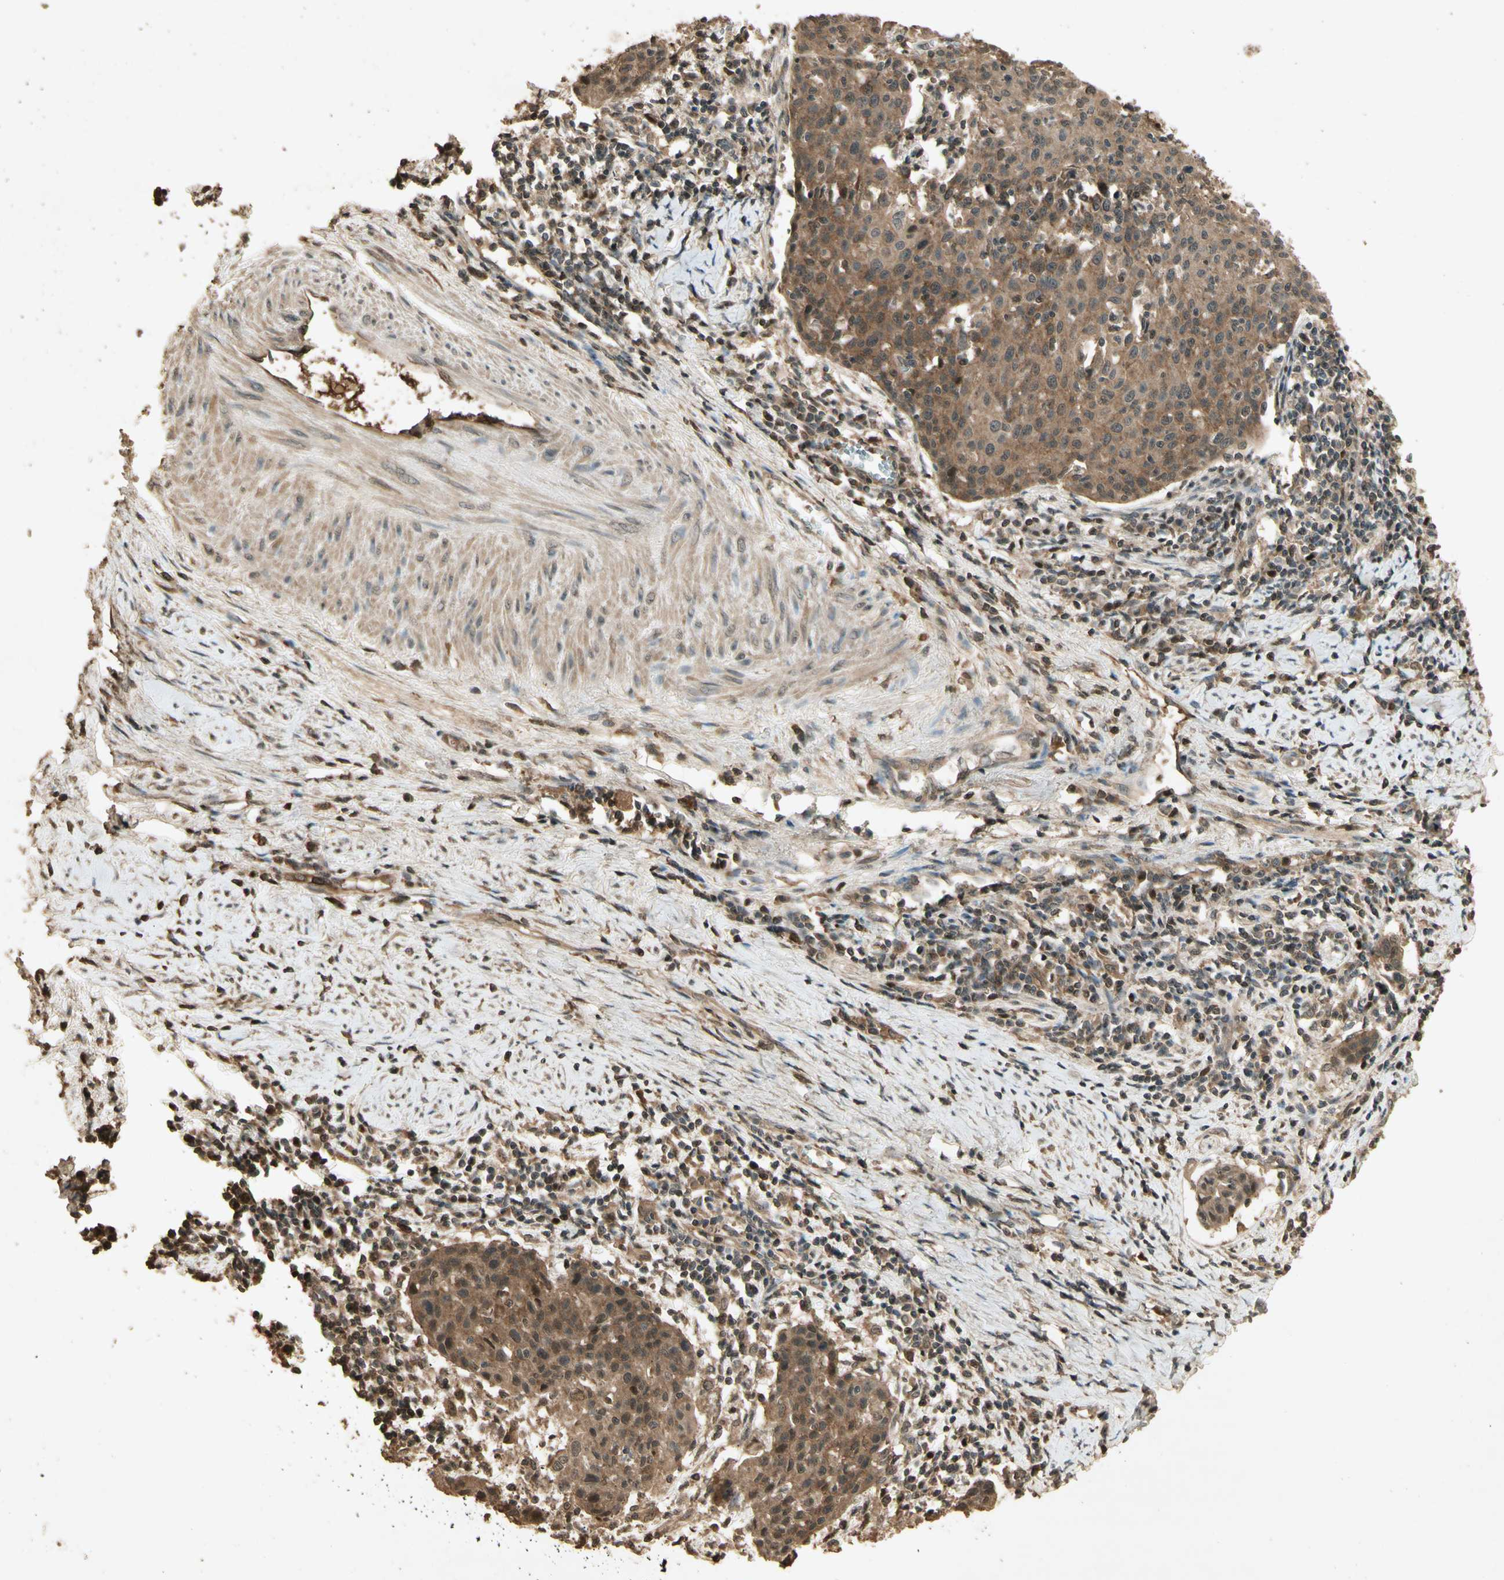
{"staining": {"intensity": "moderate", "quantity": ">75%", "location": "cytoplasmic/membranous,nuclear"}, "tissue": "cervical cancer", "cell_type": "Tumor cells", "image_type": "cancer", "snomed": [{"axis": "morphology", "description": "Squamous cell carcinoma, NOS"}, {"axis": "topography", "description": "Cervix"}], "caption": "Cervical squamous cell carcinoma was stained to show a protein in brown. There is medium levels of moderate cytoplasmic/membranous and nuclear expression in approximately >75% of tumor cells.", "gene": "SMAD9", "patient": {"sex": "female", "age": 38}}